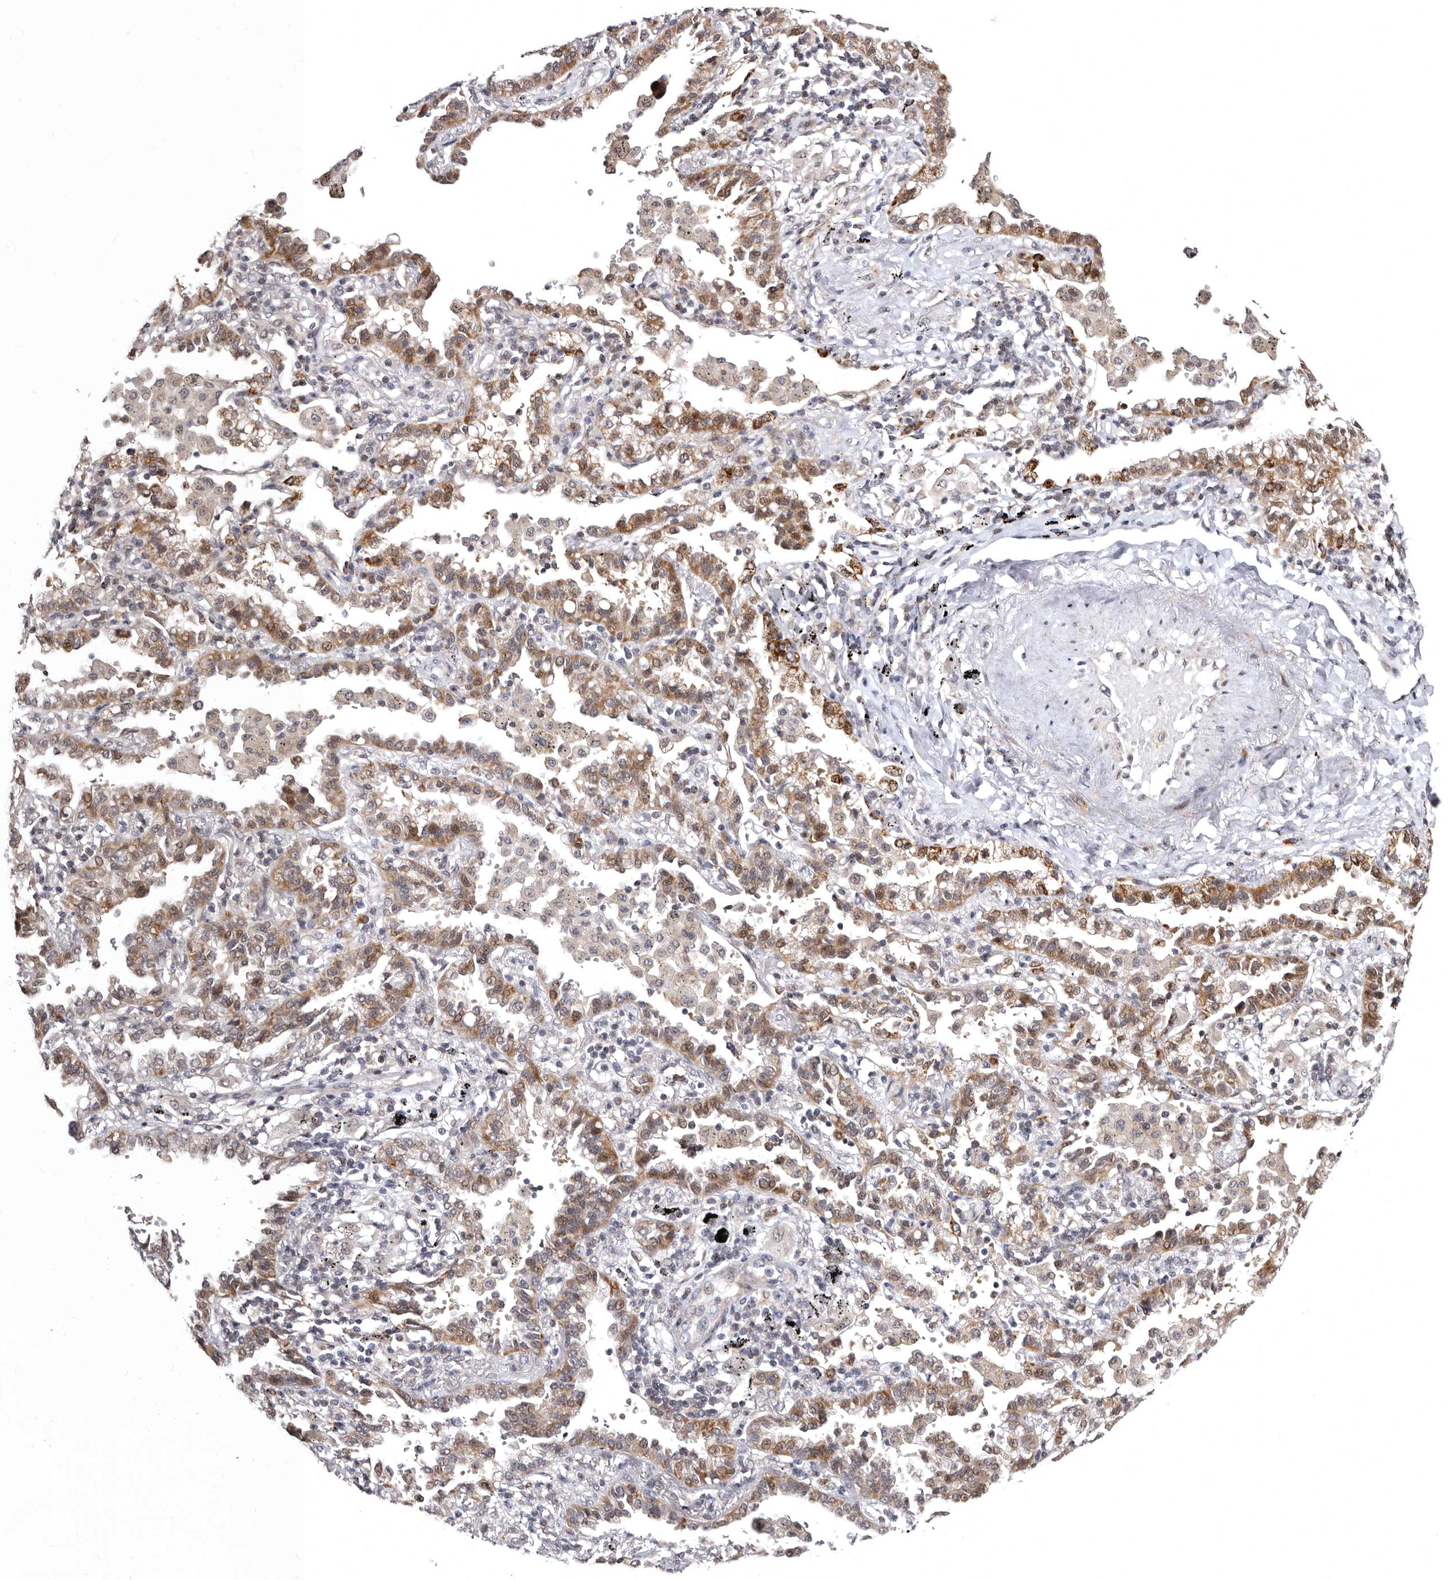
{"staining": {"intensity": "moderate", "quantity": ">75%", "location": "cytoplasmic/membranous"}, "tissue": "lung cancer", "cell_type": "Tumor cells", "image_type": "cancer", "snomed": [{"axis": "morphology", "description": "Normal tissue, NOS"}, {"axis": "morphology", "description": "Adenocarcinoma, NOS"}, {"axis": "topography", "description": "Lung"}], "caption": "Immunohistochemistry histopathology image of human lung cancer (adenocarcinoma) stained for a protein (brown), which demonstrates medium levels of moderate cytoplasmic/membranous expression in approximately >75% of tumor cells.", "gene": "PHF20L1", "patient": {"sex": "male", "age": 59}}